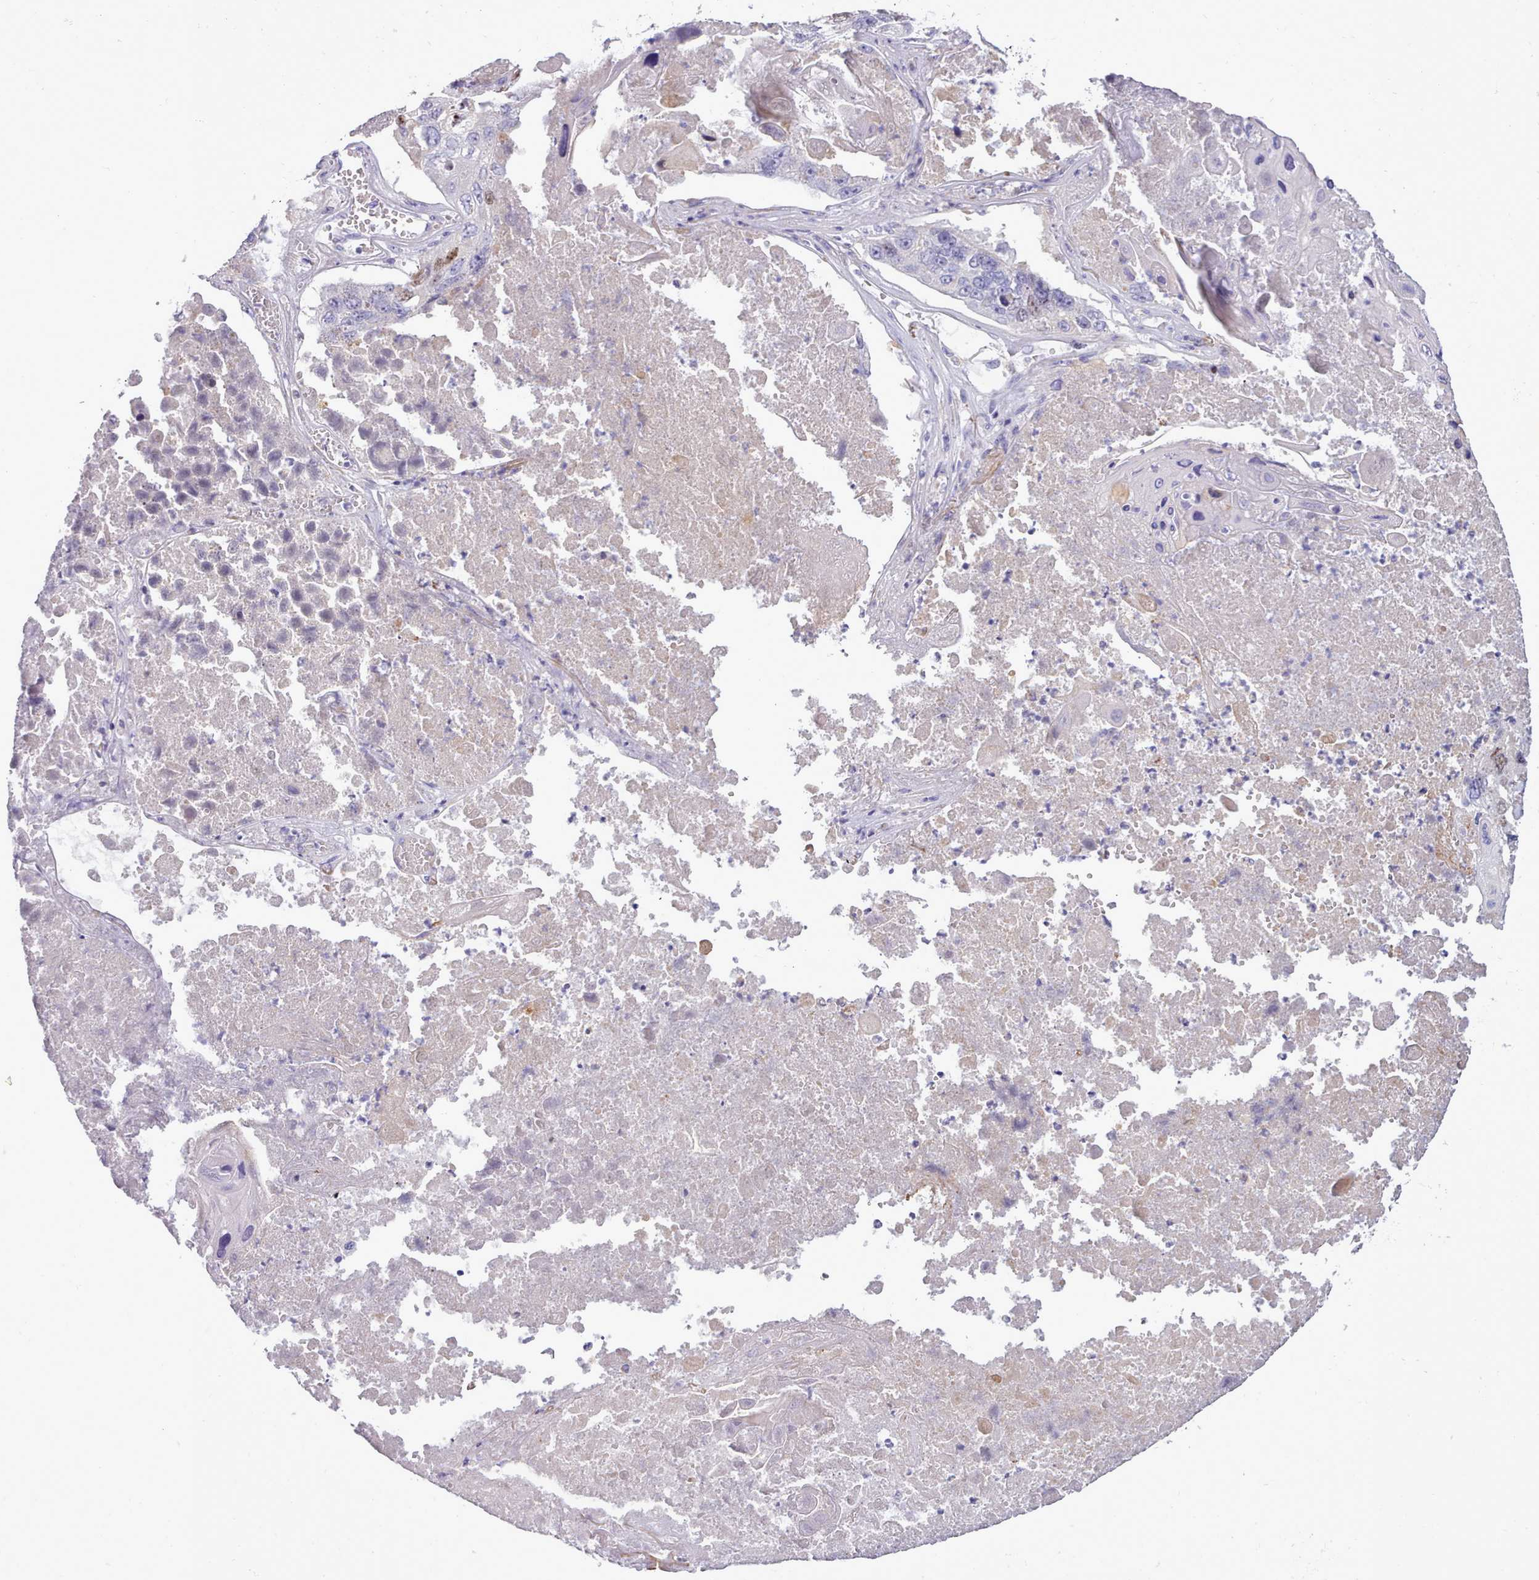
{"staining": {"intensity": "negative", "quantity": "none", "location": "none"}, "tissue": "lung cancer", "cell_type": "Tumor cells", "image_type": "cancer", "snomed": [{"axis": "morphology", "description": "Squamous cell carcinoma, NOS"}, {"axis": "topography", "description": "Lung"}], "caption": "The immunohistochemistry (IHC) micrograph has no significant staining in tumor cells of squamous cell carcinoma (lung) tissue.", "gene": "CYP2A13", "patient": {"sex": "male", "age": 61}}